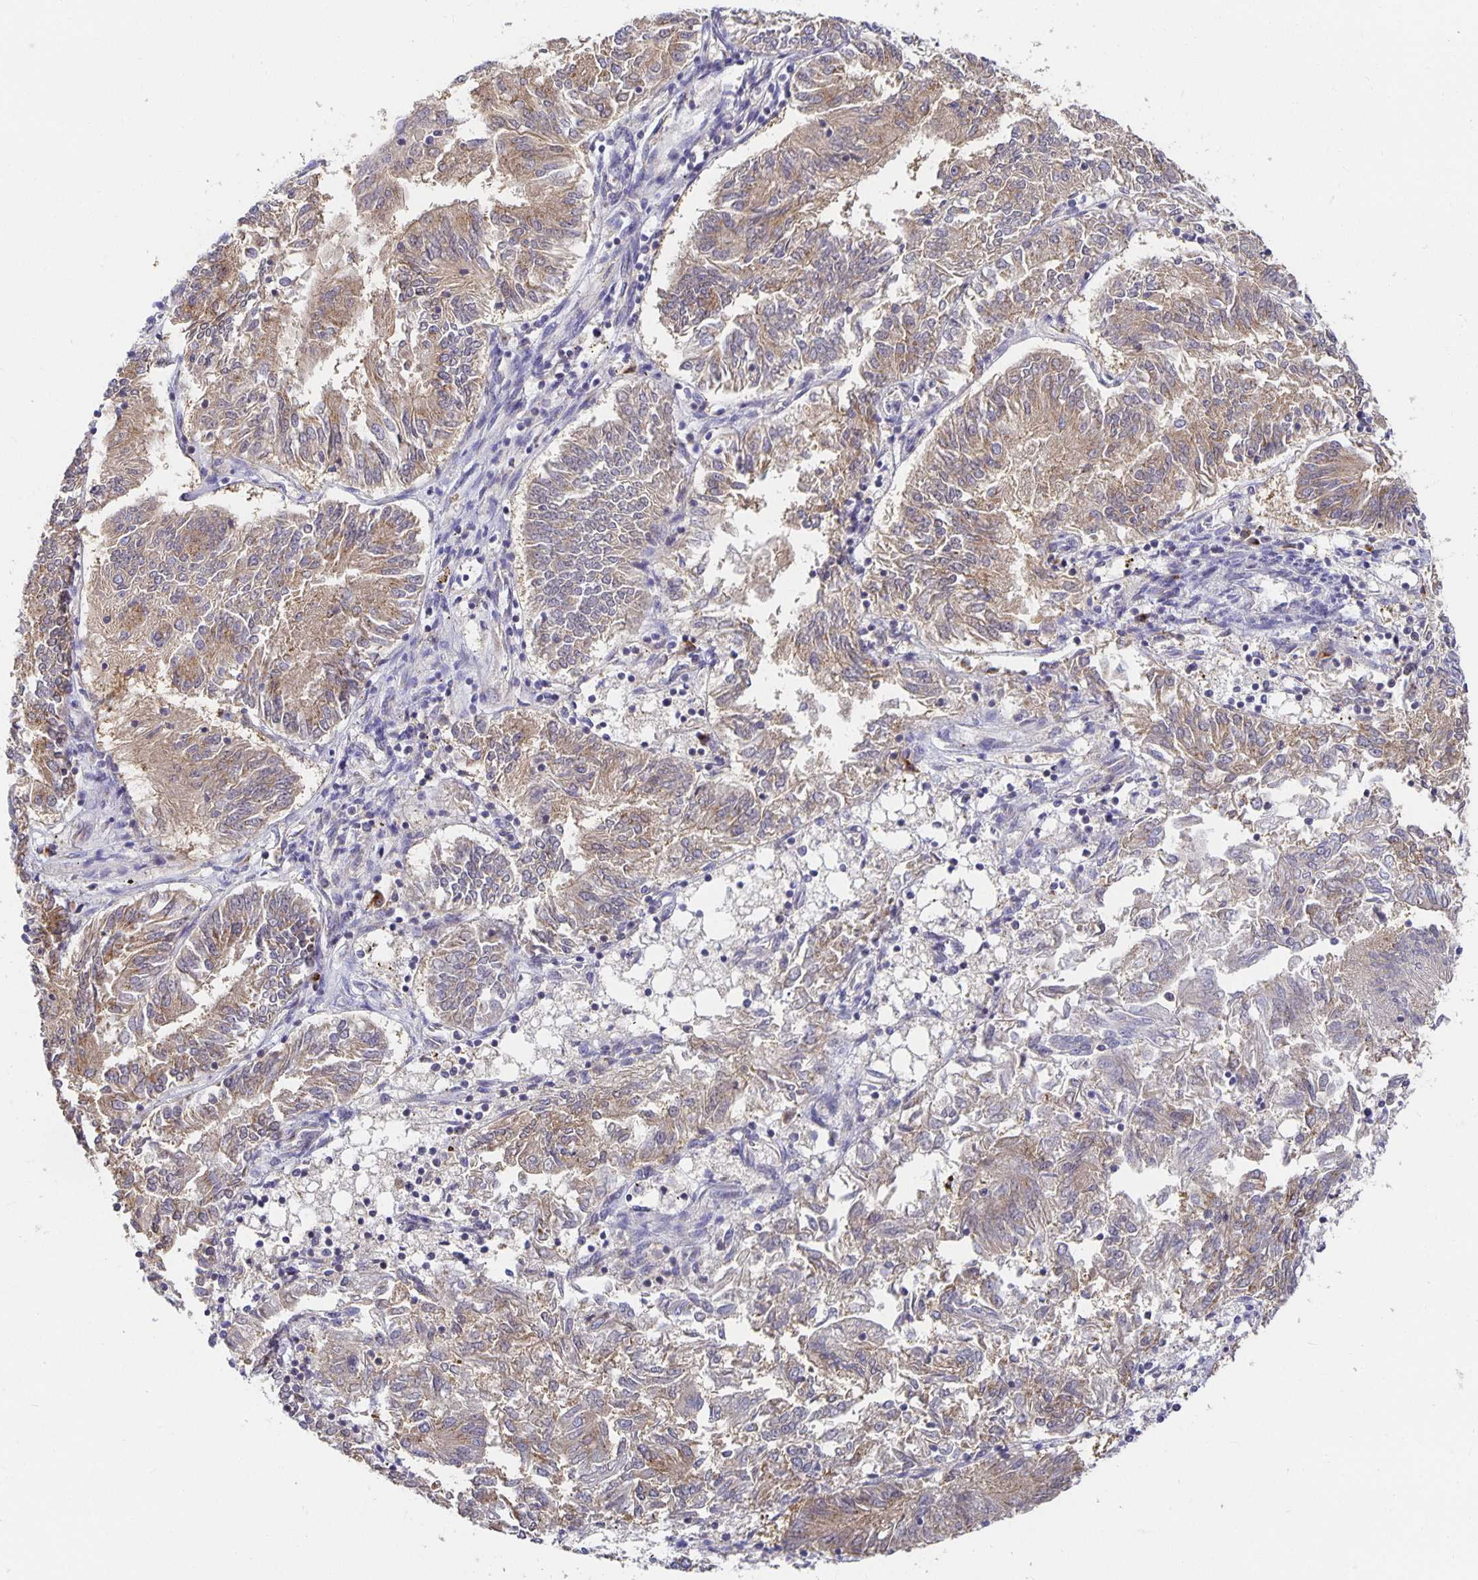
{"staining": {"intensity": "weak", "quantity": ">75%", "location": "cytoplasmic/membranous"}, "tissue": "endometrial cancer", "cell_type": "Tumor cells", "image_type": "cancer", "snomed": [{"axis": "morphology", "description": "Adenocarcinoma, NOS"}, {"axis": "topography", "description": "Endometrium"}], "caption": "Protein expression analysis of endometrial adenocarcinoma shows weak cytoplasmic/membranous expression in approximately >75% of tumor cells. Nuclei are stained in blue.", "gene": "USO1", "patient": {"sex": "female", "age": 58}}